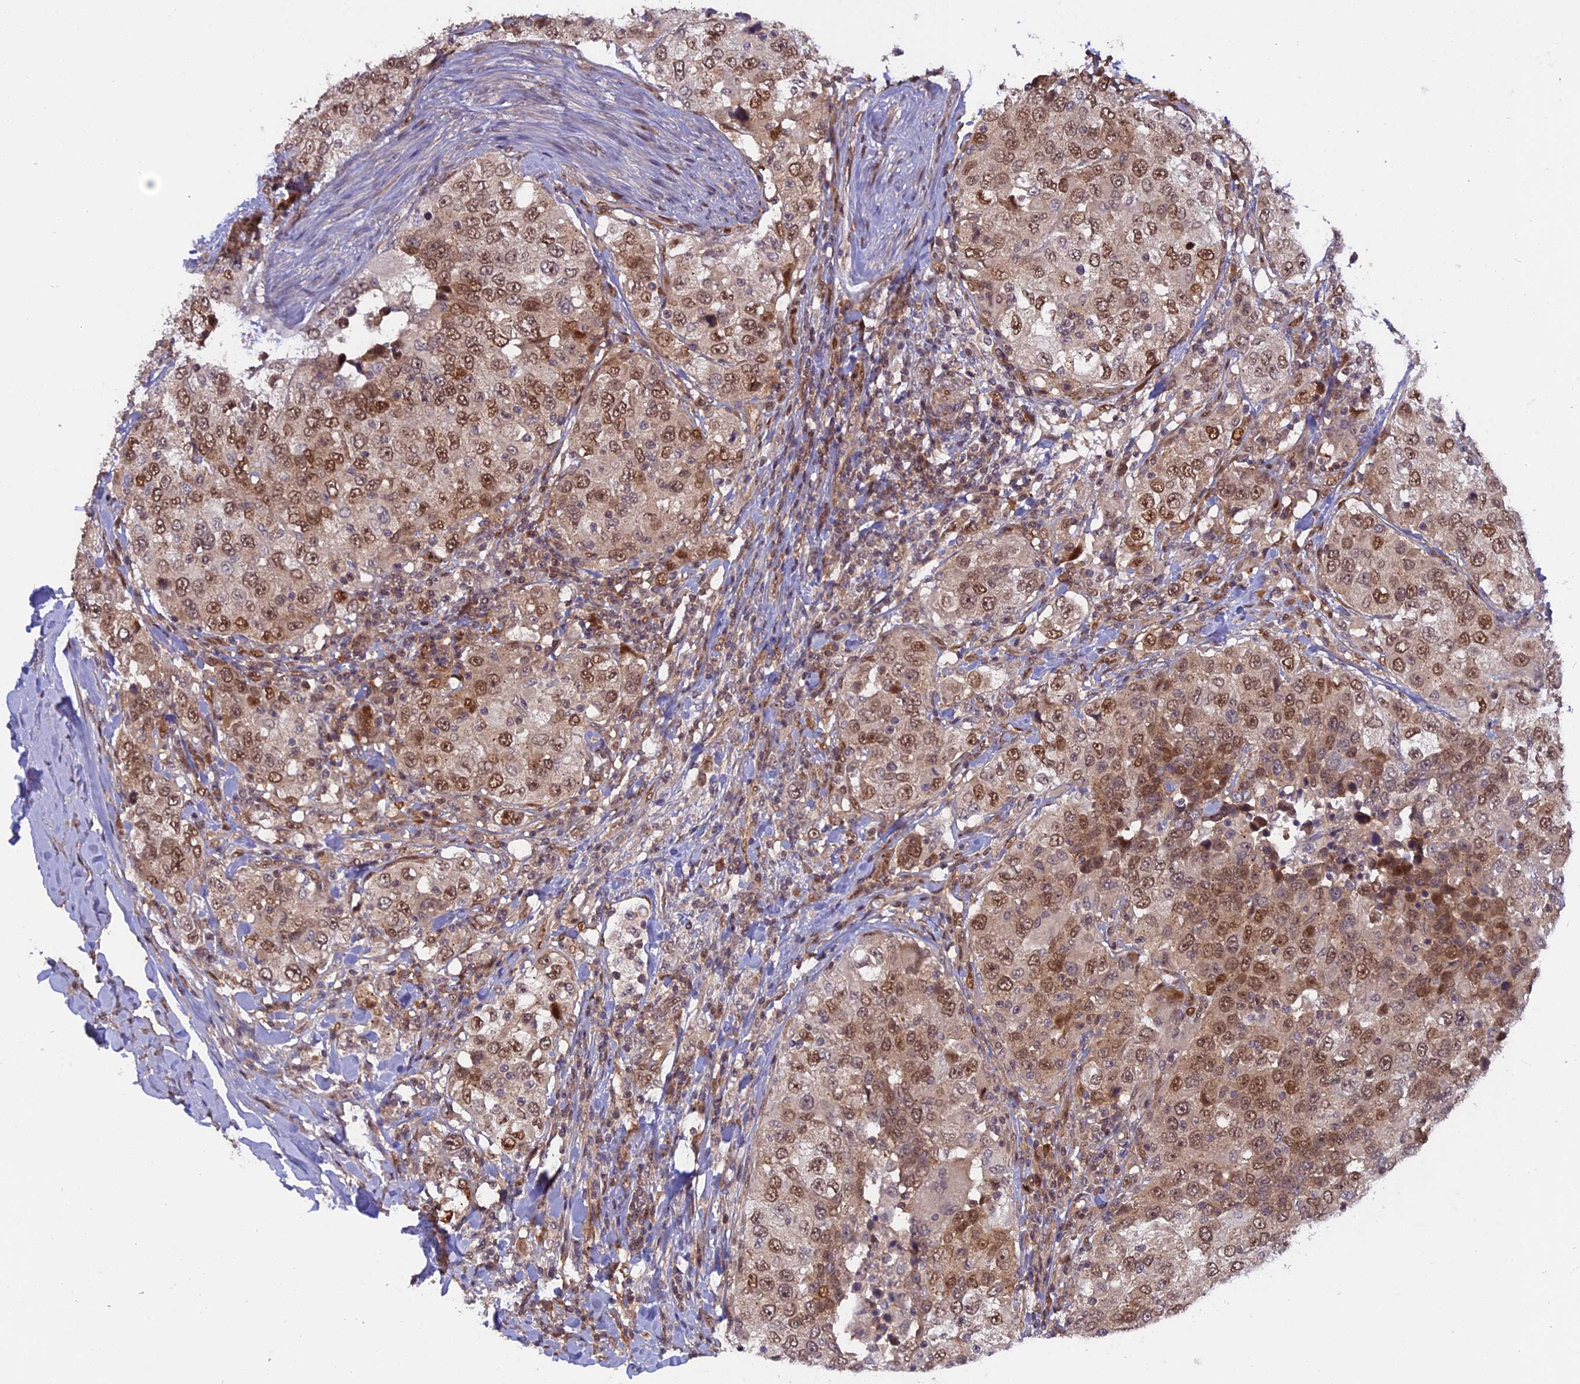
{"staining": {"intensity": "moderate", "quantity": ">75%", "location": "nuclear"}, "tissue": "urothelial cancer", "cell_type": "Tumor cells", "image_type": "cancer", "snomed": [{"axis": "morphology", "description": "Urothelial carcinoma, High grade"}, {"axis": "topography", "description": "Urinary bladder"}], "caption": "Urothelial carcinoma (high-grade) was stained to show a protein in brown. There is medium levels of moderate nuclear positivity in about >75% of tumor cells. Immunohistochemistry (ihc) stains the protein of interest in brown and the nuclei are stained blue.", "gene": "ZNF428", "patient": {"sex": "female", "age": 80}}